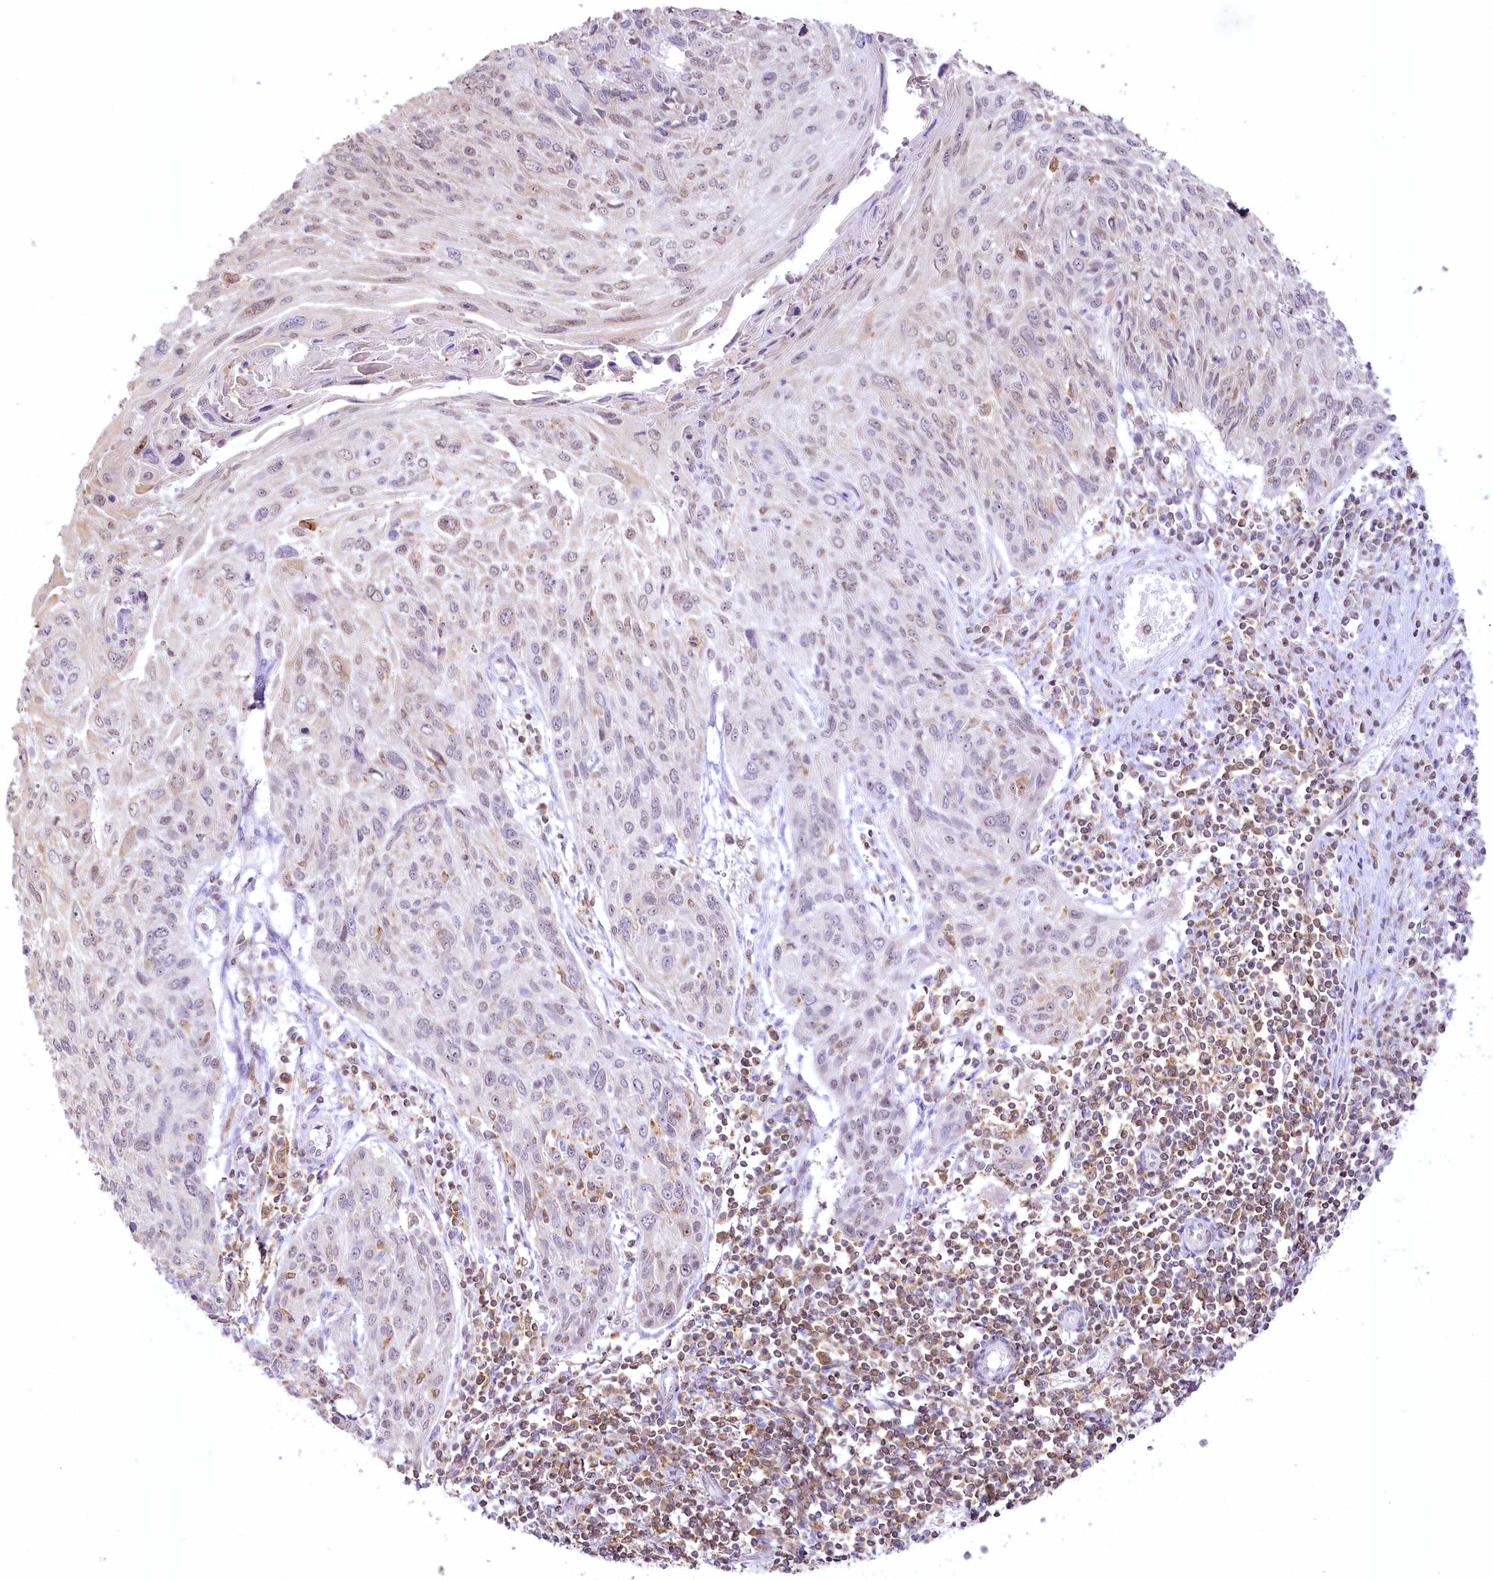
{"staining": {"intensity": "weak", "quantity": "<25%", "location": "cytoplasmic/membranous"}, "tissue": "cervical cancer", "cell_type": "Tumor cells", "image_type": "cancer", "snomed": [{"axis": "morphology", "description": "Squamous cell carcinoma, NOS"}, {"axis": "topography", "description": "Cervix"}], "caption": "Tumor cells show no significant protein staining in cervical cancer. Brightfield microscopy of immunohistochemistry stained with DAB (3,3'-diaminobenzidine) (brown) and hematoxylin (blue), captured at high magnification.", "gene": "DOCK2", "patient": {"sex": "female", "age": 51}}